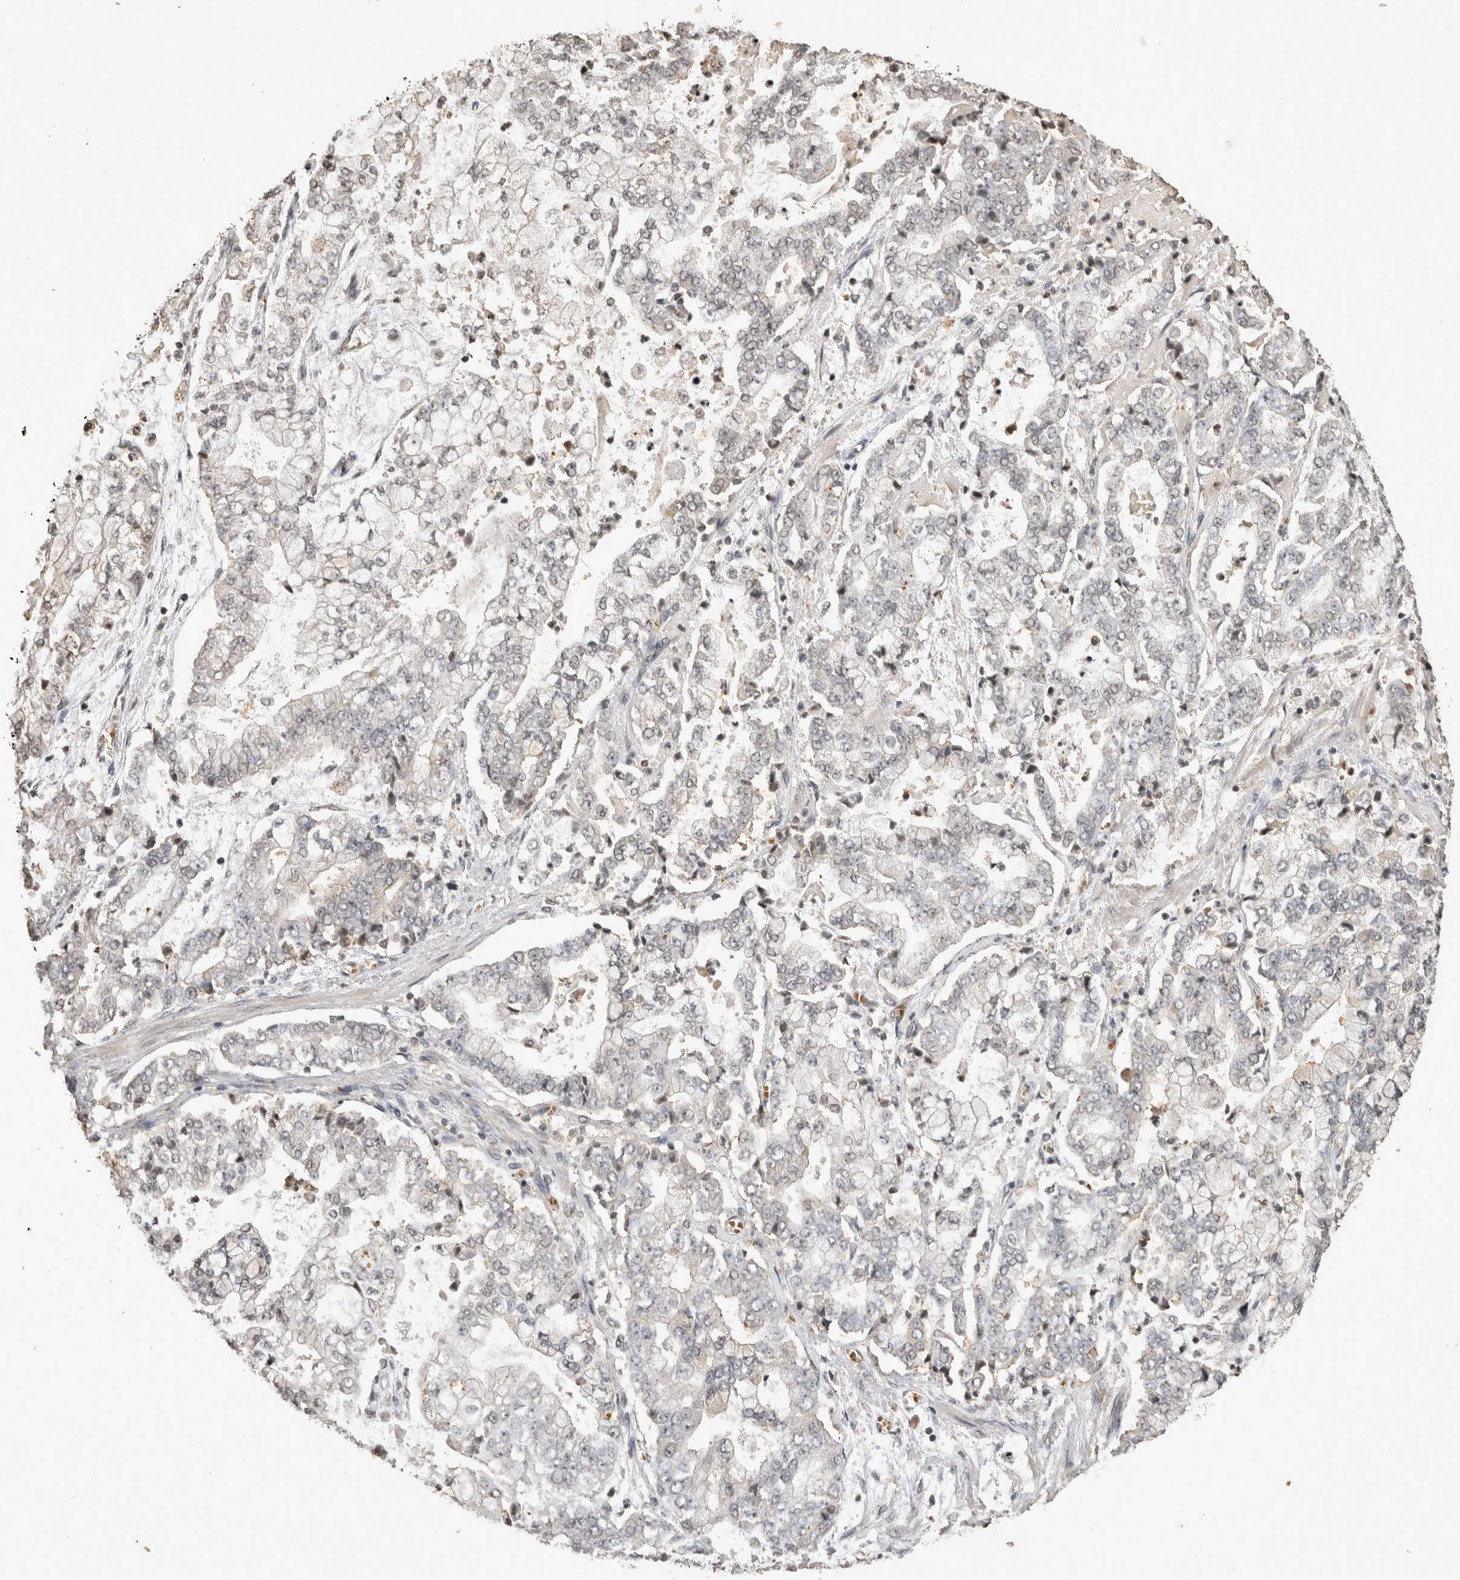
{"staining": {"intensity": "weak", "quantity": "<25%", "location": "cytoplasmic/membranous"}, "tissue": "stomach cancer", "cell_type": "Tumor cells", "image_type": "cancer", "snomed": [{"axis": "morphology", "description": "Adenocarcinoma, NOS"}, {"axis": "topography", "description": "Stomach"}], "caption": "Stomach cancer stained for a protein using immunohistochemistry (IHC) displays no positivity tumor cells.", "gene": "HRK", "patient": {"sex": "male", "age": 76}}